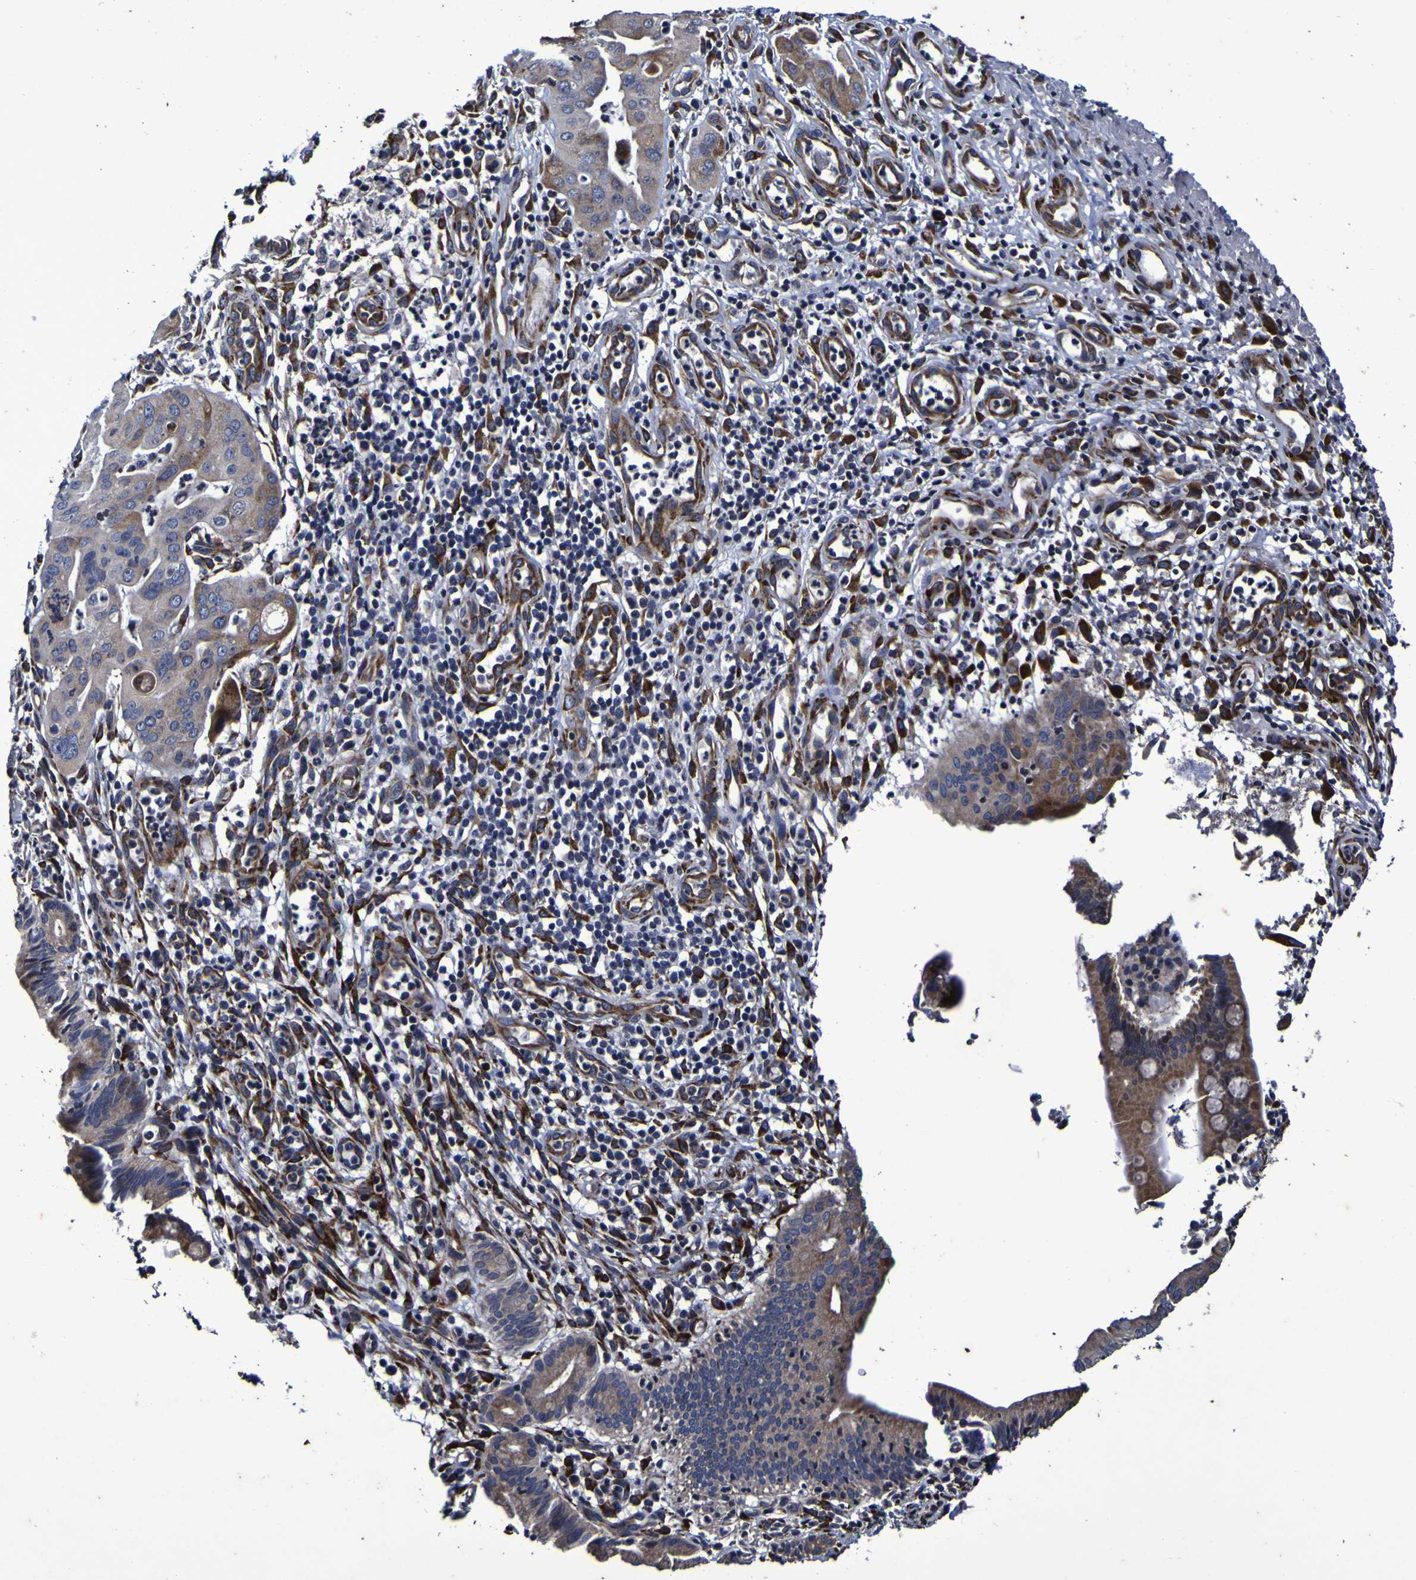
{"staining": {"intensity": "weak", "quantity": ">75%", "location": "cytoplasmic/membranous"}, "tissue": "pancreatic cancer", "cell_type": "Tumor cells", "image_type": "cancer", "snomed": [{"axis": "morphology", "description": "Adenocarcinoma, NOS"}, {"axis": "topography", "description": "Pancreas"}], "caption": "Weak cytoplasmic/membranous protein staining is seen in approximately >75% of tumor cells in pancreatic adenocarcinoma.", "gene": "P3H1", "patient": {"sex": "female", "age": 75}}